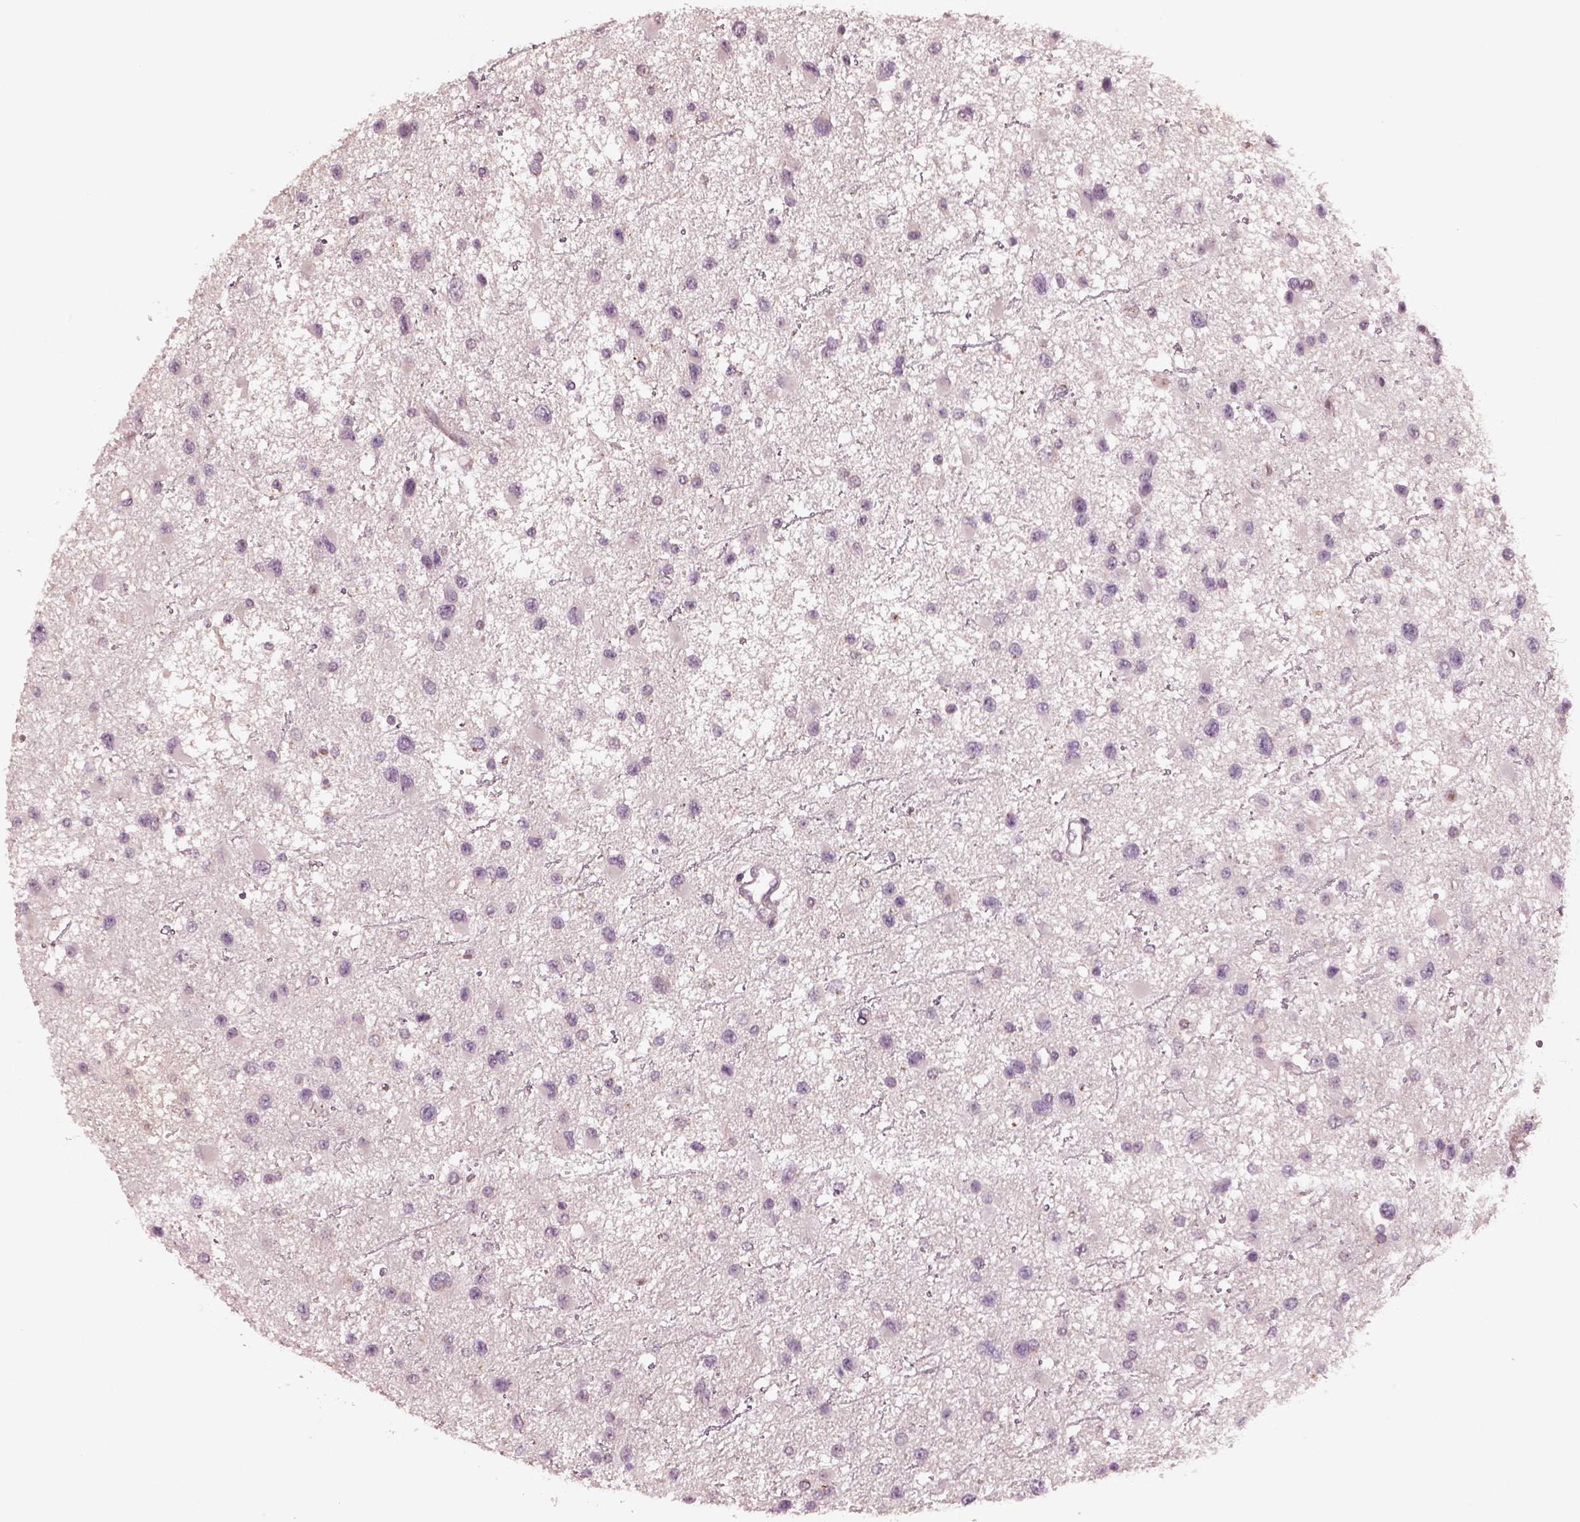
{"staining": {"intensity": "negative", "quantity": "none", "location": "none"}, "tissue": "glioma", "cell_type": "Tumor cells", "image_type": "cancer", "snomed": [{"axis": "morphology", "description": "Glioma, malignant, Low grade"}, {"axis": "topography", "description": "Brain"}], "caption": "IHC of human glioma exhibits no expression in tumor cells.", "gene": "SDCBP2", "patient": {"sex": "female", "age": 32}}